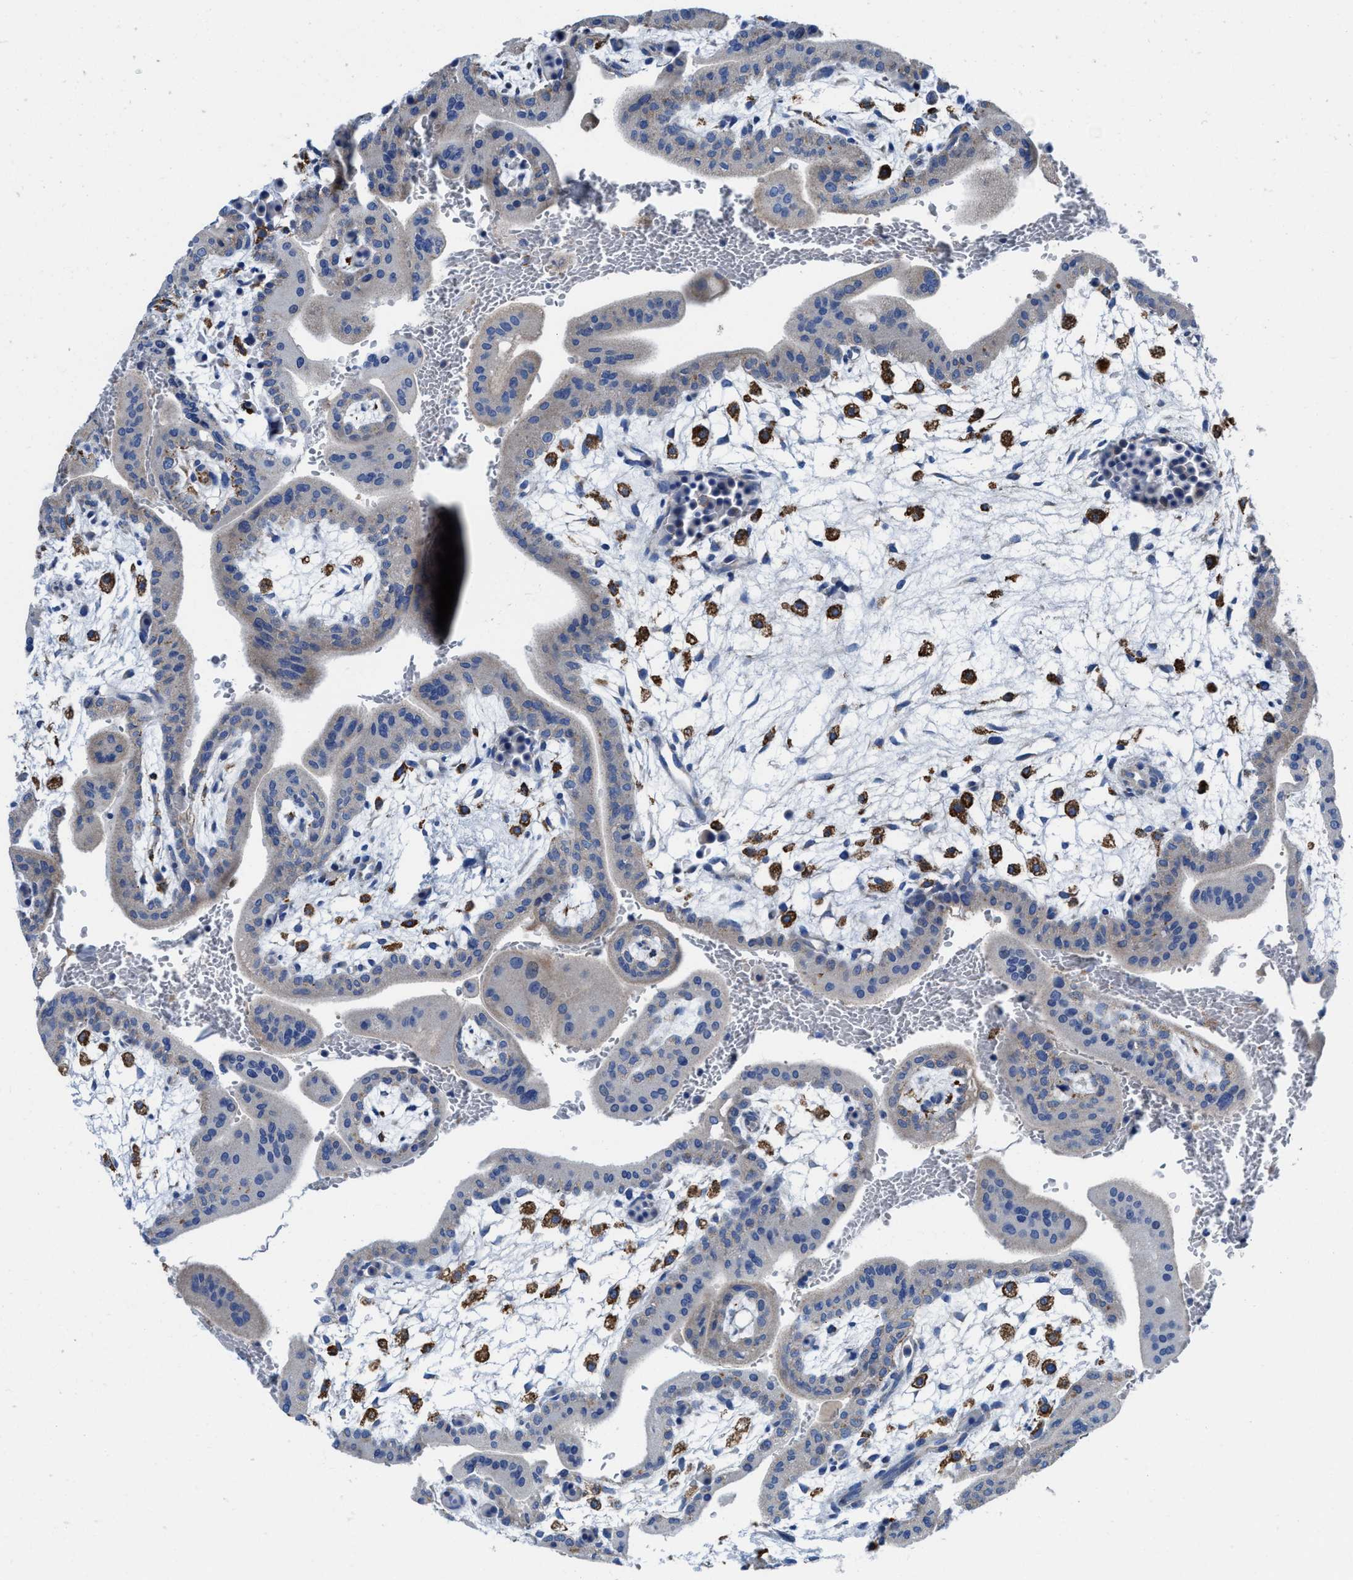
{"staining": {"intensity": "negative", "quantity": "none", "location": "none"}, "tissue": "placenta", "cell_type": "Trophoblastic cells", "image_type": "normal", "snomed": [{"axis": "morphology", "description": "Normal tissue, NOS"}, {"axis": "topography", "description": "Placenta"}], "caption": "Human placenta stained for a protein using IHC reveals no positivity in trophoblastic cells.", "gene": "TMEM30A", "patient": {"sex": "female", "age": 35}}